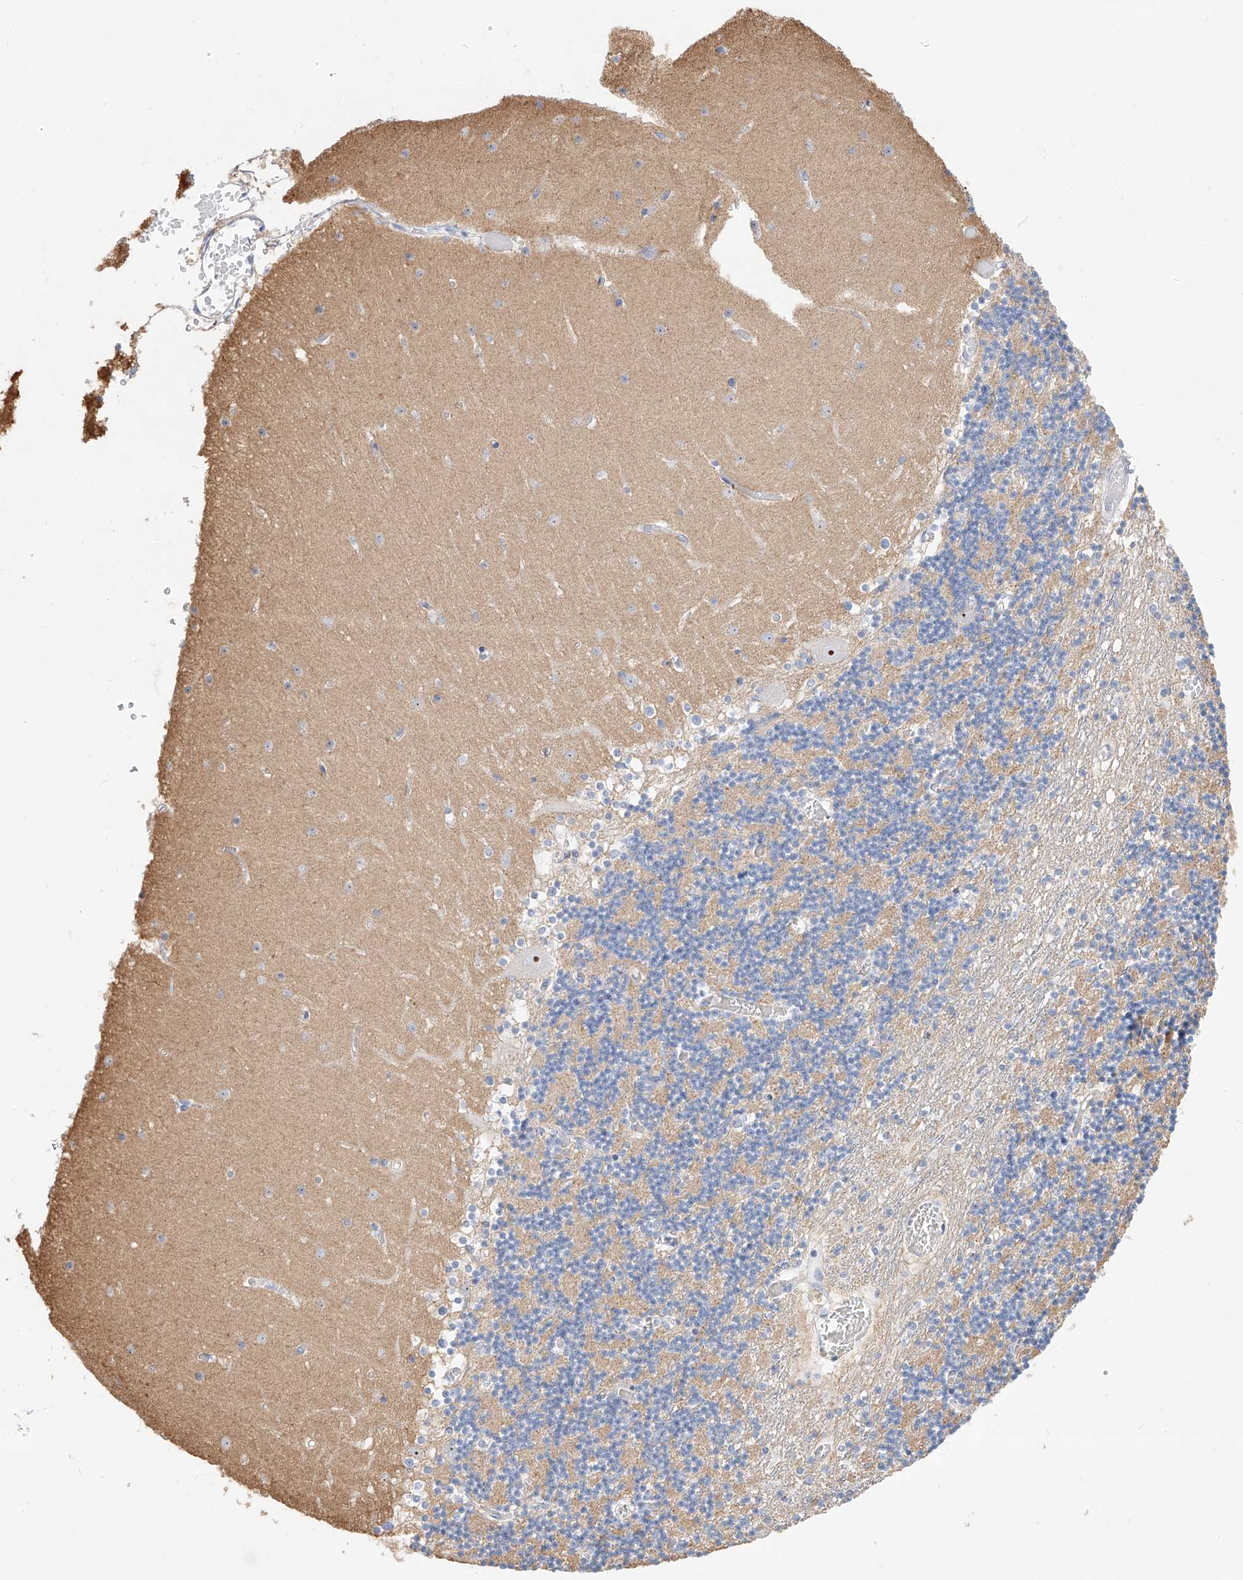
{"staining": {"intensity": "moderate", "quantity": "<25%", "location": "nuclear"}, "tissue": "cerebellum", "cell_type": "Cells in granular layer", "image_type": "normal", "snomed": [{"axis": "morphology", "description": "Normal tissue, NOS"}, {"axis": "topography", "description": "Cerebellum"}], "caption": "Immunohistochemistry (IHC) staining of benign cerebellum, which exhibits low levels of moderate nuclear positivity in approximately <25% of cells in granular layer indicating moderate nuclear protein staining. The staining was performed using DAB (brown) for protein detection and nuclei were counterstained in hematoxylin (blue).", "gene": "SNU13", "patient": {"sex": "female", "age": 28}}